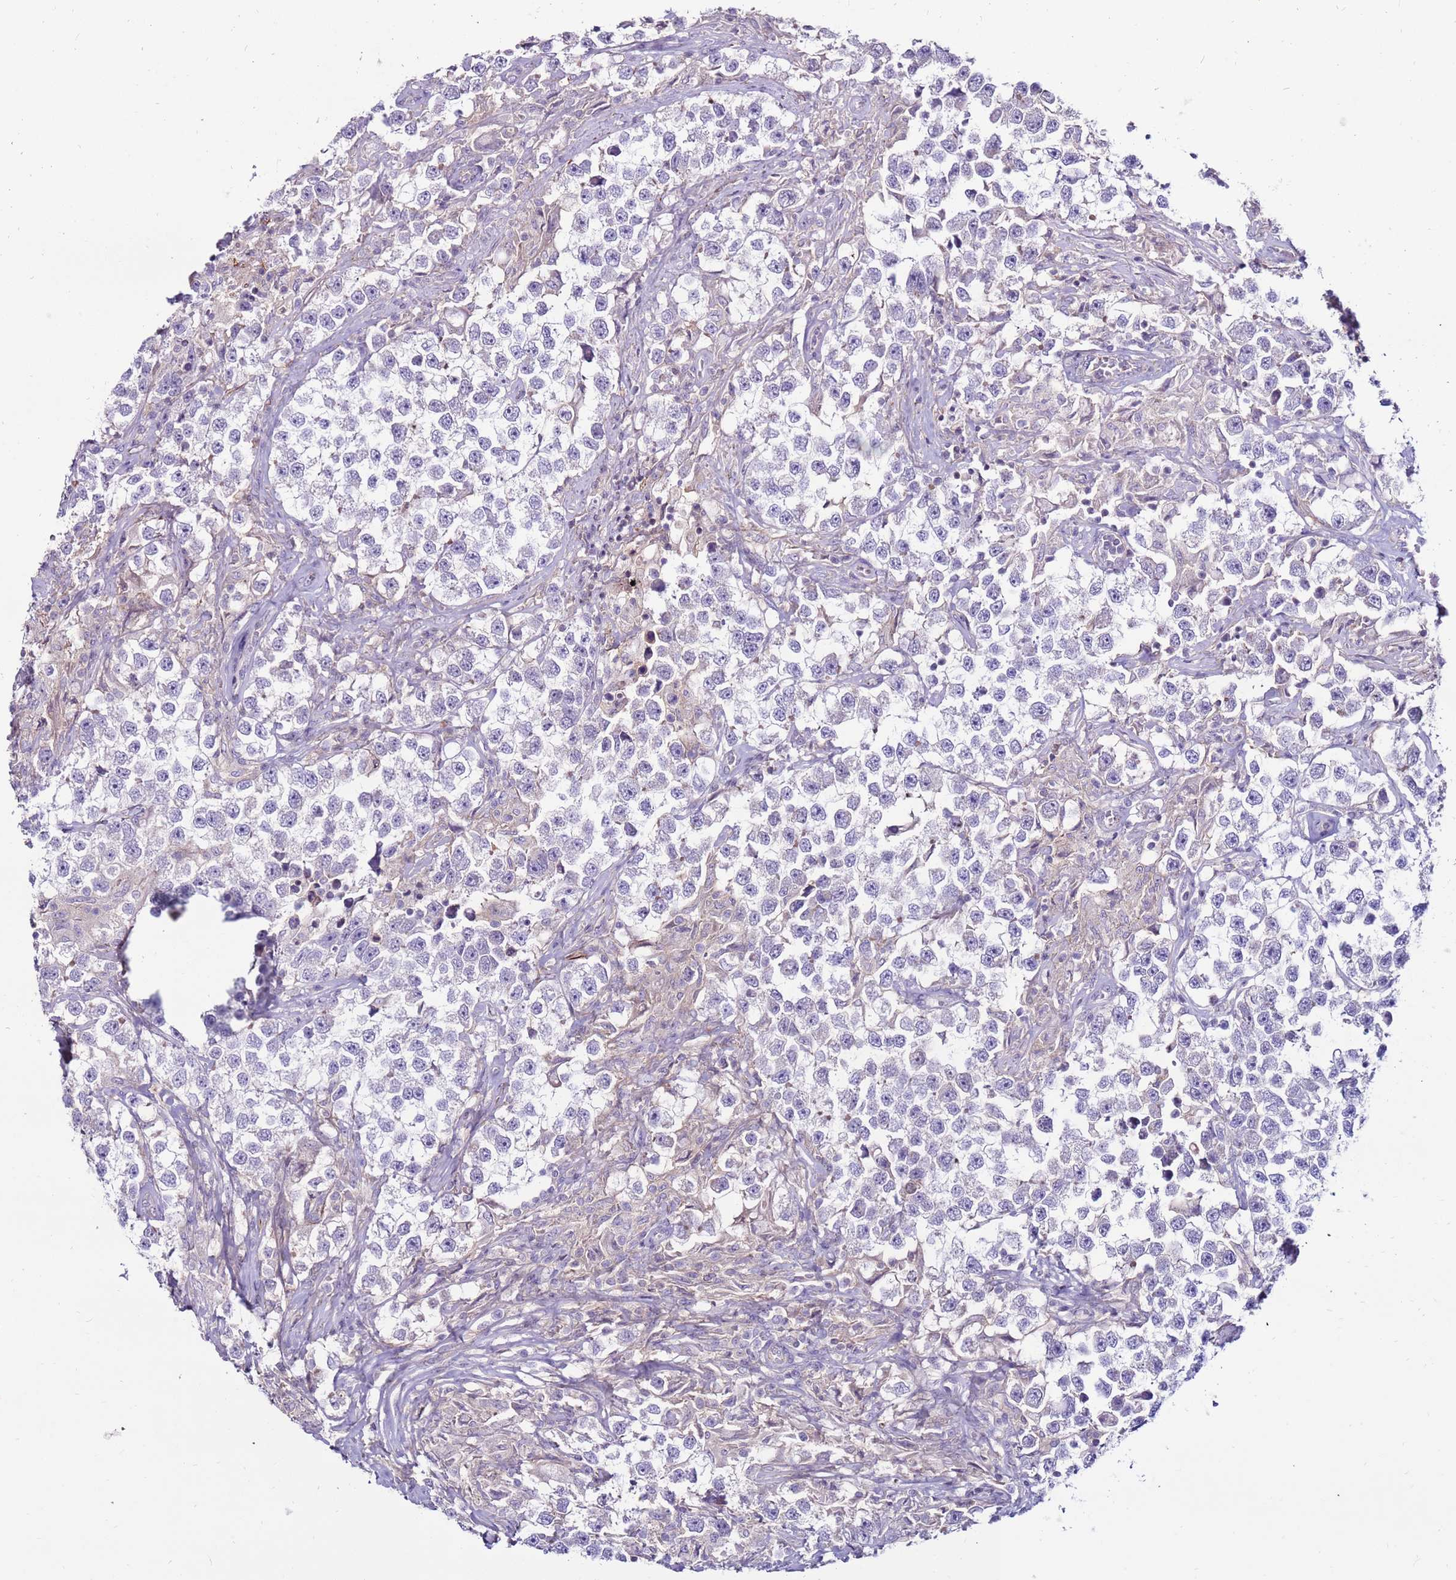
{"staining": {"intensity": "negative", "quantity": "none", "location": "none"}, "tissue": "testis cancer", "cell_type": "Tumor cells", "image_type": "cancer", "snomed": [{"axis": "morphology", "description": "Seminoma, NOS"}, {"axis": "topography", "description": "Testis"}], "caption": "Tumor cells are negative for protein expression in human seminoma (testis).", "gene": "CLEC4M", "patient": {"sex": "male", "age": 46}}